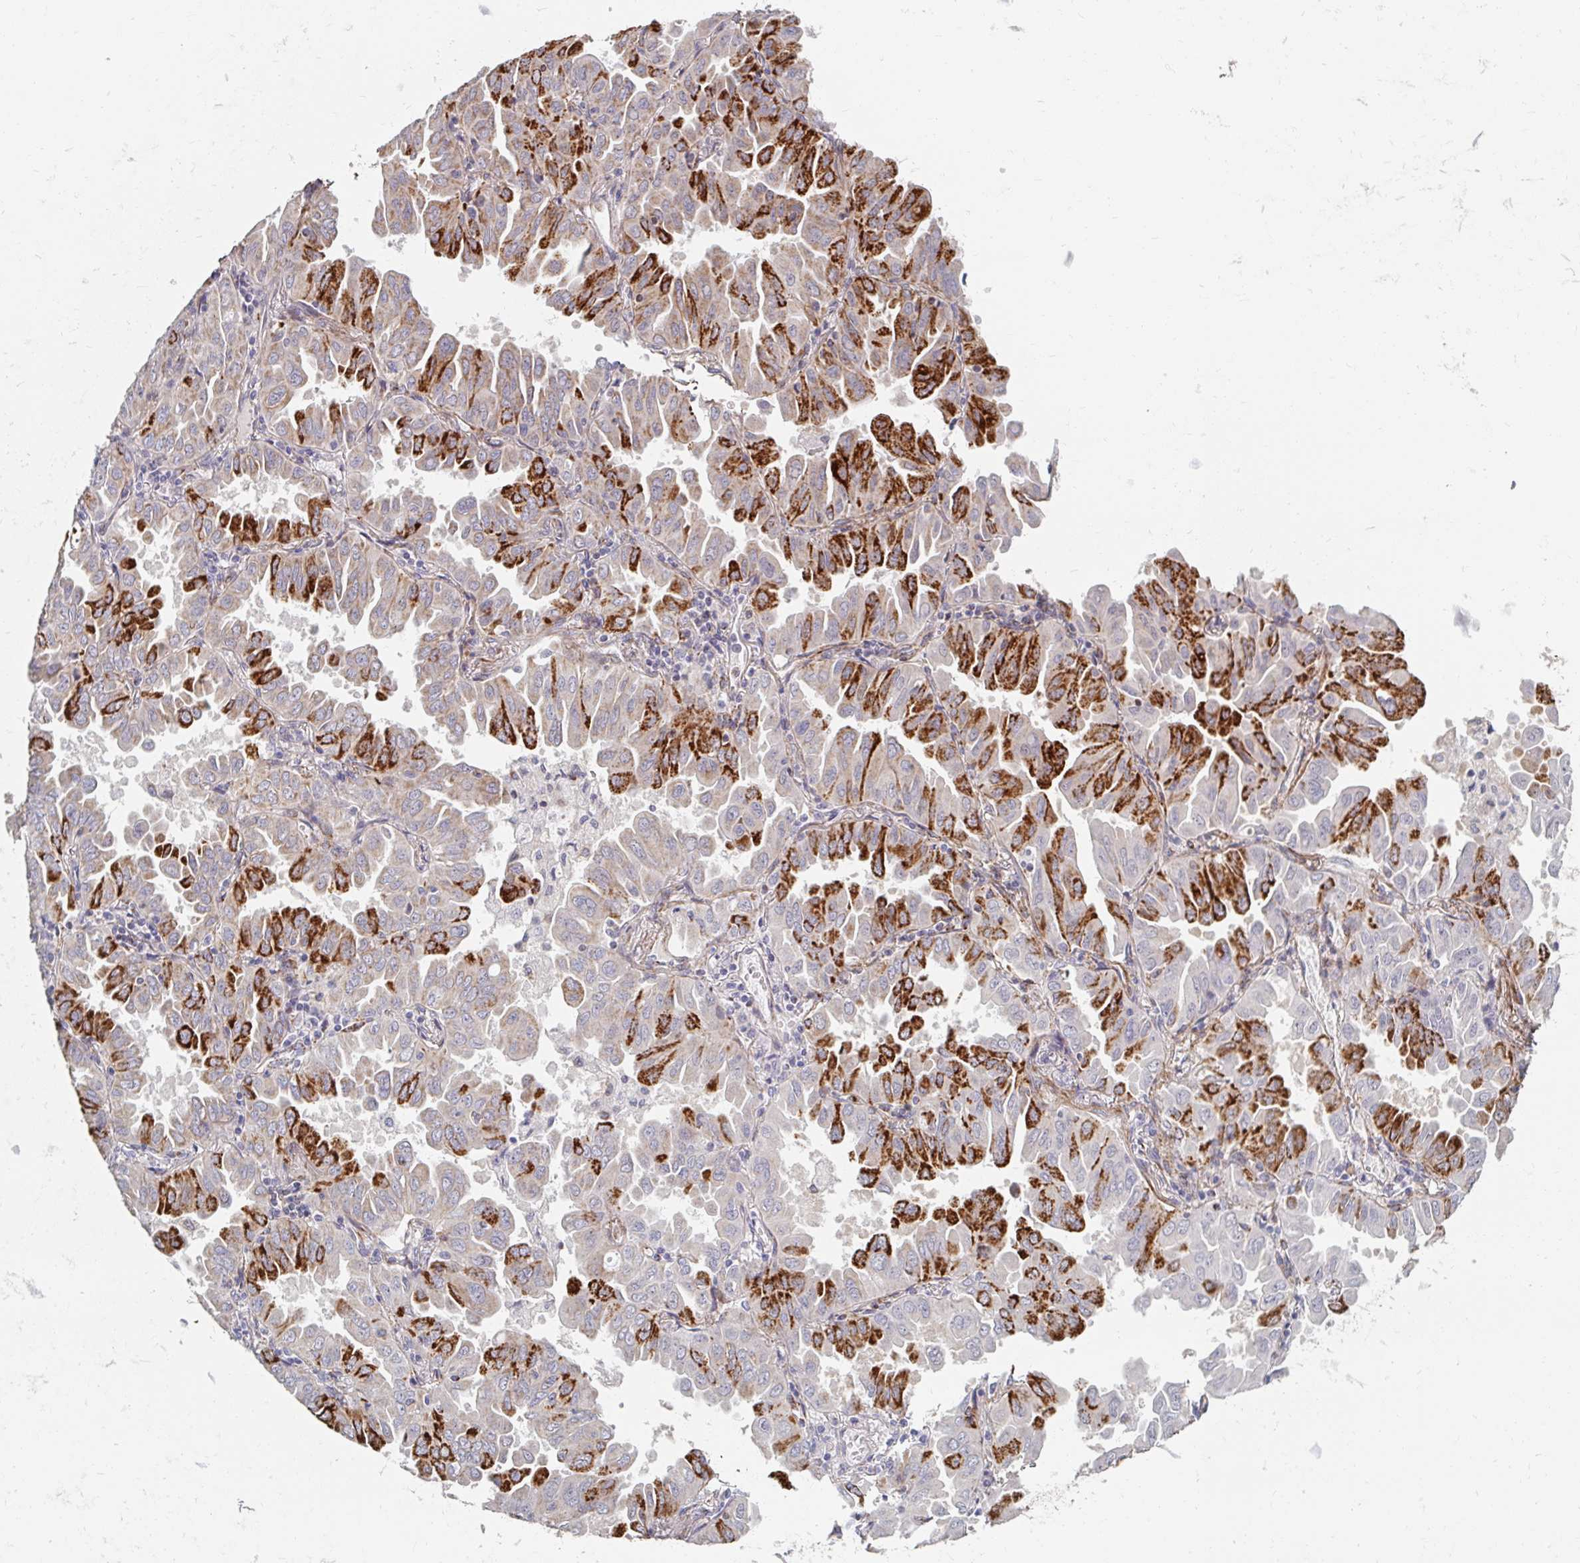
{"staining": {"intensity": "strong", "quantity": "25%-75%", "location": "cytoplasmic/membranous"}, "tissue": "lung cancer", "cell_type": "Tumor cells", "image_type": "cancer", "snomed": [{"axis": "morphology", "description": "Adenocarcinoma, NOS"}, {"axis": "topography", "description": "Lung"}], "caption": "A brown stain highlights strong cytoplasmic/membranous expression of a protein in adenocarcinoma (lung) tumor cells.", "gene": "MAVS", "patient": {"sex": "male", "age": 64}}